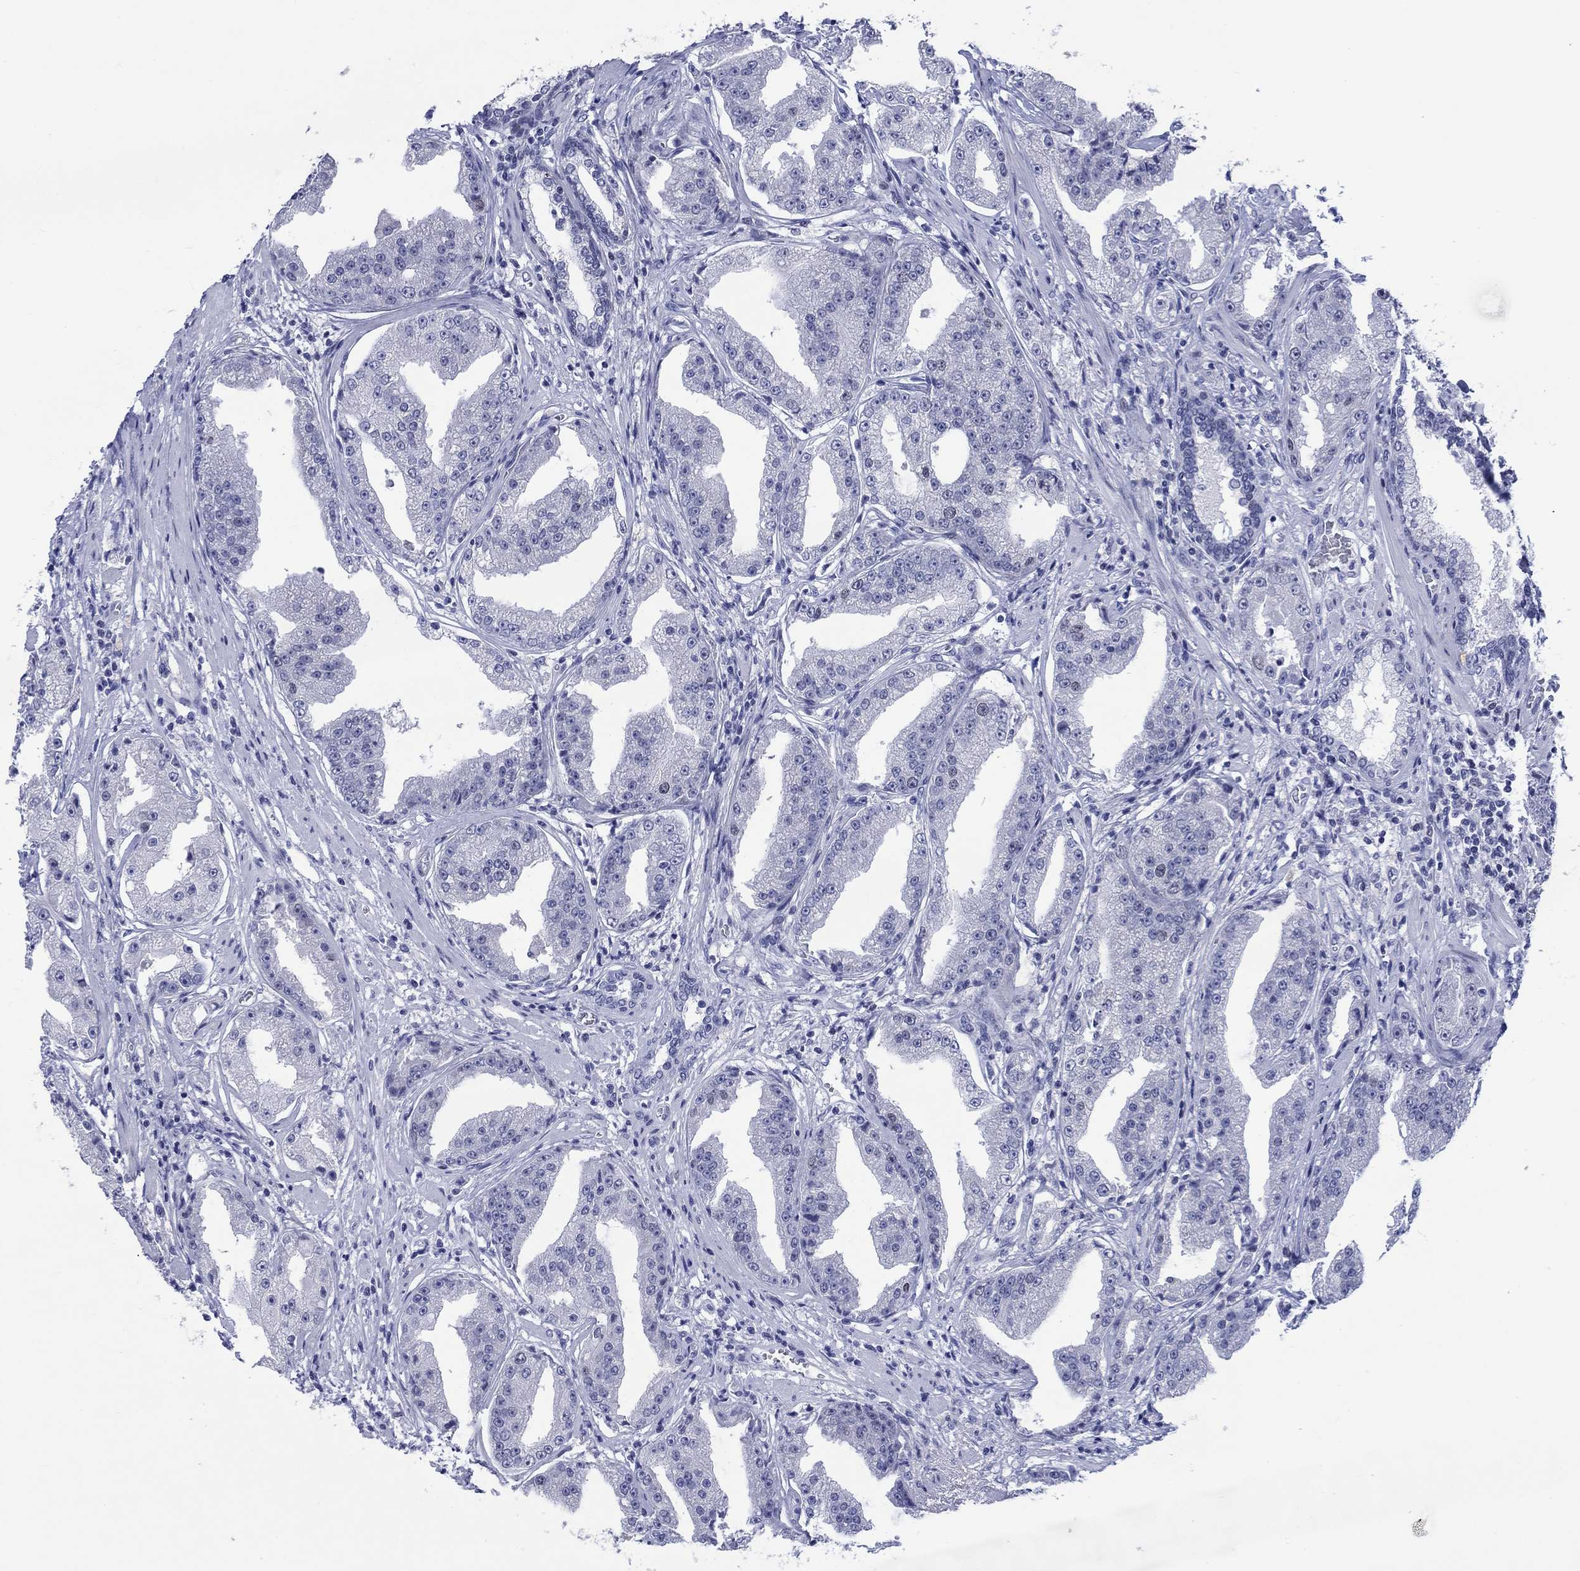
{"staining": {"intensity": "negative", "quantity": "none", "location": "none"}, "tissue": "prostate cancer", "cell_type": "Tumor cells", "image_type": "cancer", "snomed": [{"axis": "morphology", "description": "Adenocarcinoma, Low grade"}, {"axis": "topography", "description": "Prostate"}], "caption": "This image is of prostate cancer (low-grade adenocarcinoma) stained with immunohistochemistry to label a protein in brown with the nuclei are counter-stained blue. There is no staining in tumor cells.", "gene": "CDCA2", "patient": {"sex": "male", "age": 62}}